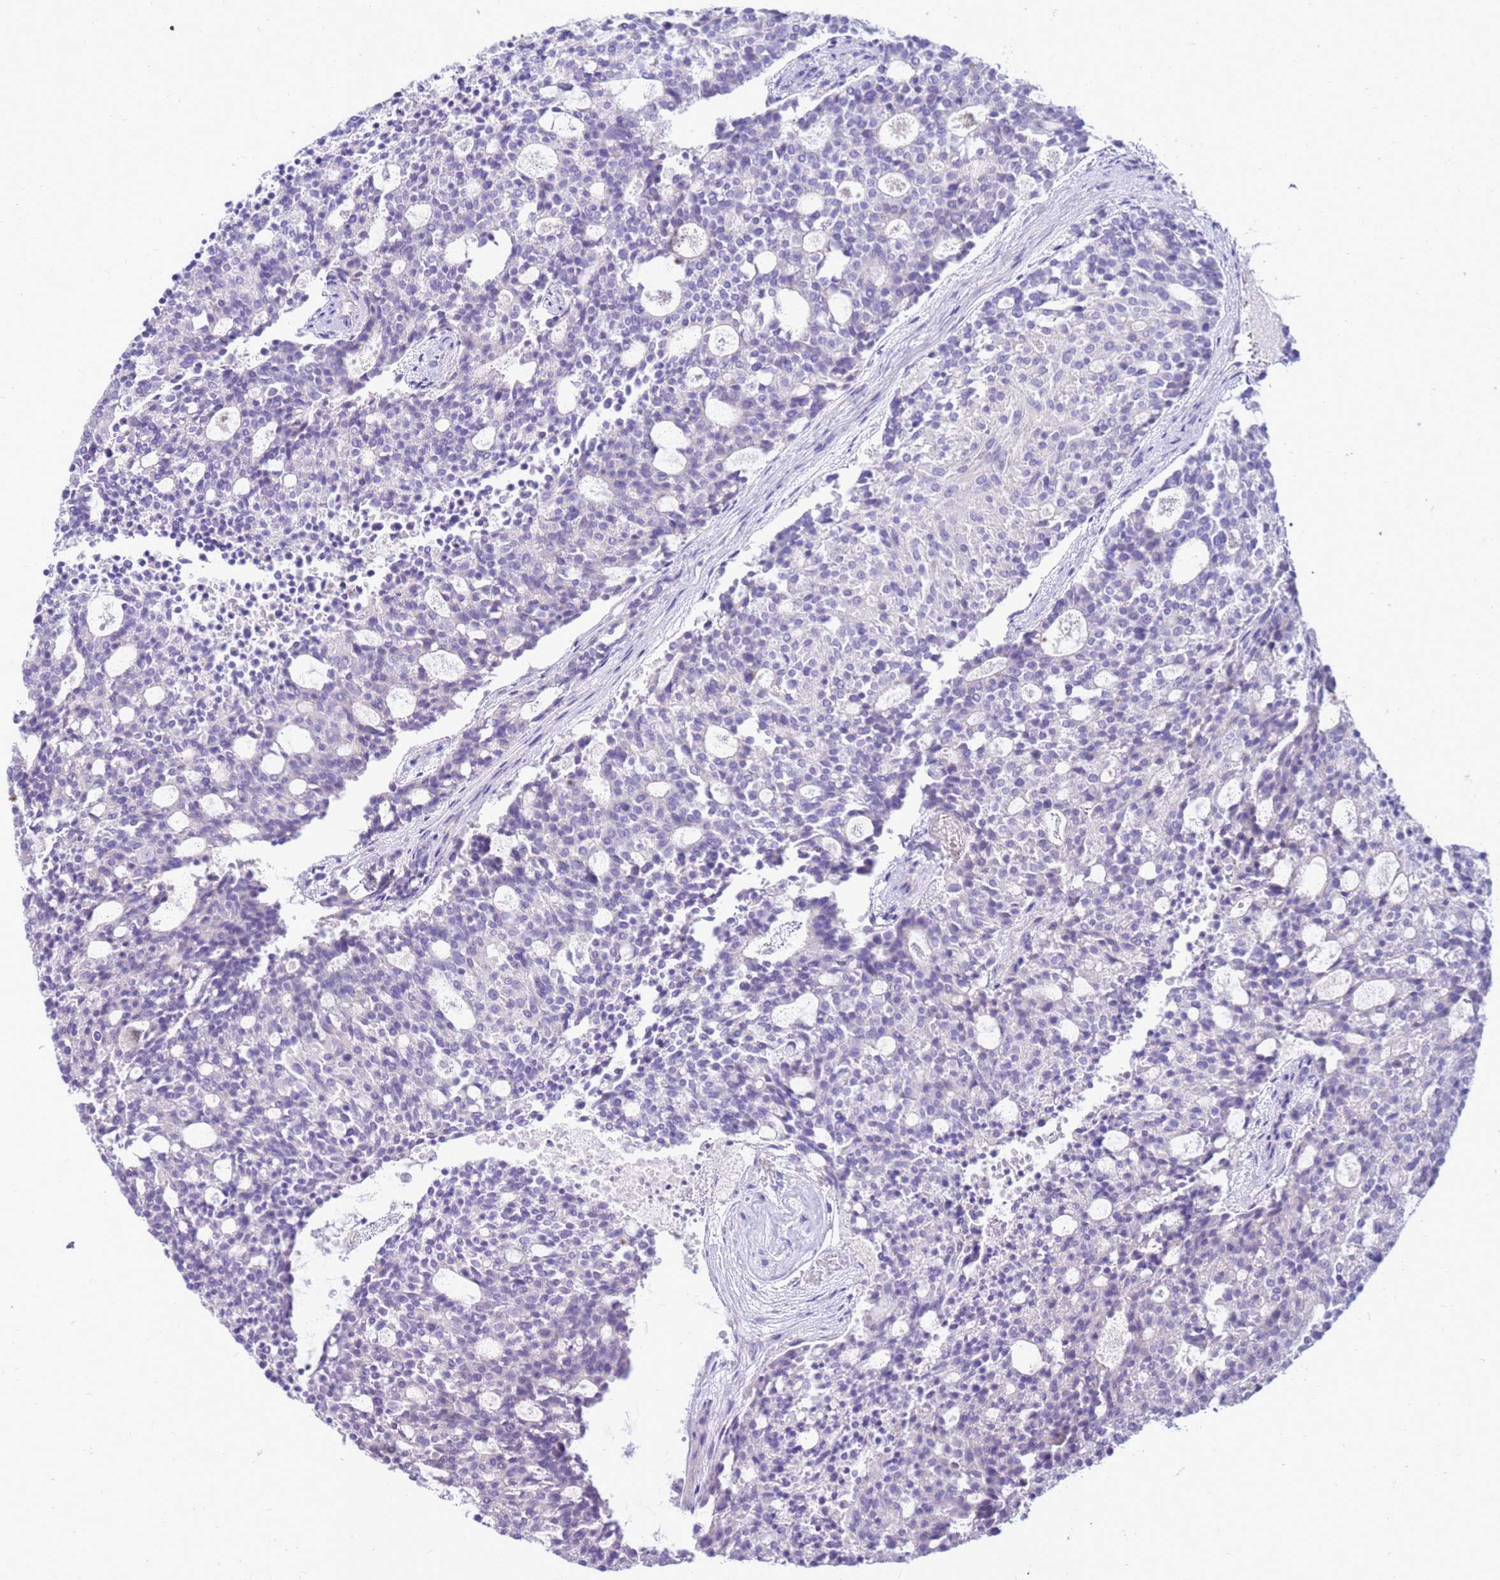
{"staining": {"intensity": "negative", "quantity": "none", "location": "none"}, "tissue": "carcinoid", "cell_type": "Tumor cells", "image_type": "cancer", "snomed": [{"axis": "morphology", "description": "Carcinoid, malignant, NOS"}, {"axis": "topography", "description": "Pancreas"}], "caption": "Tumor cells are negative for brown protein staining in carcinoid.", "gene": "EVPLL", "patient": {"sex": "female", "age": 54}}